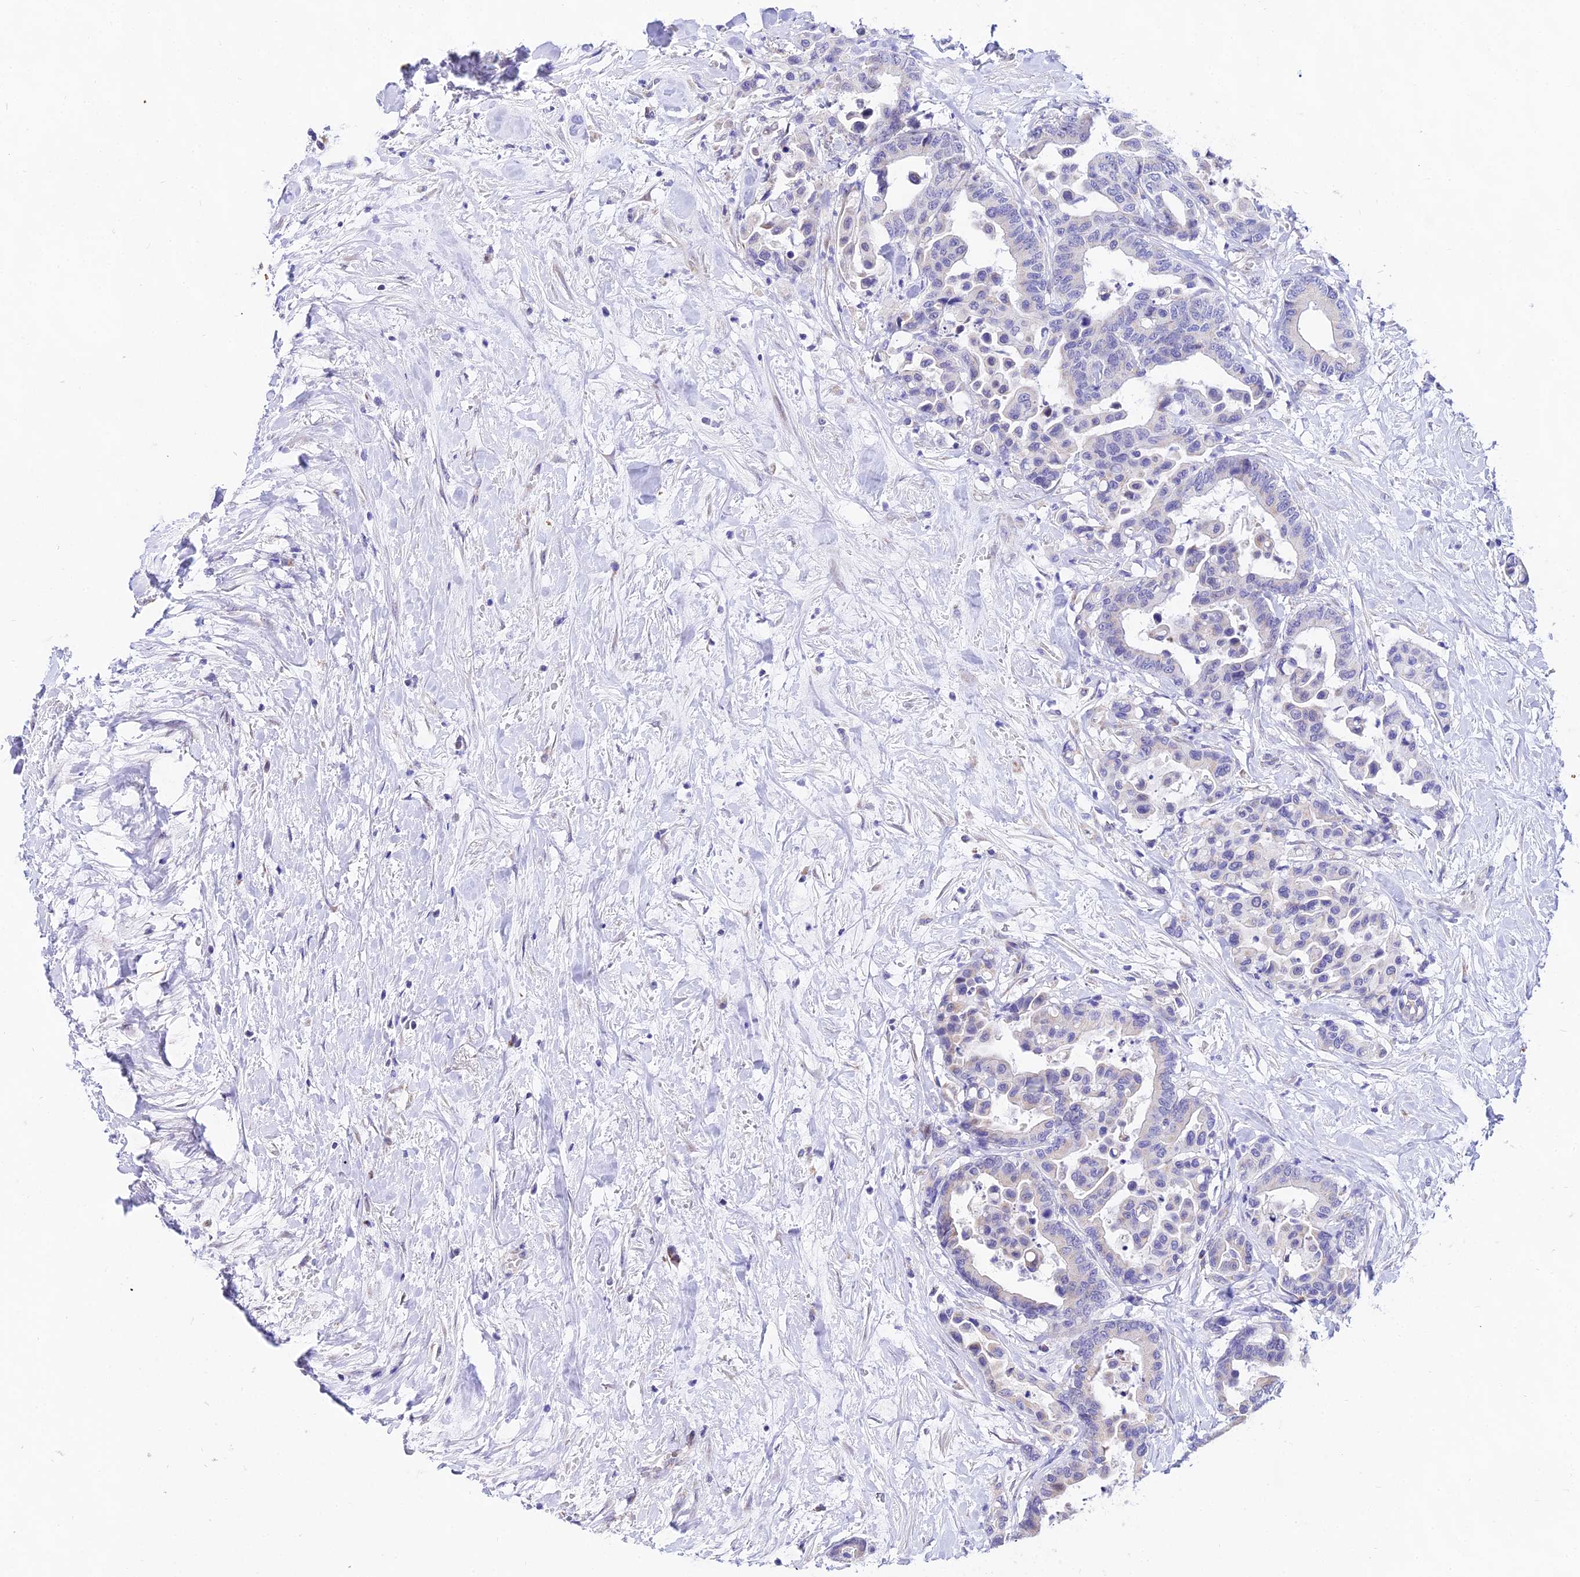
{"staining": {"intensity": "weak", "quantity": "<25%", "location": "cytoplasmic/membranous"}, "tissue": "colorectal cancer", "cell_type": "Tumor cells", "image_type": "cancer", "snomed": [{"axis": "morphology", "description": "Normal tissue, NOS"}, {"axis": "morphology", "description": "Adenocarcinoma, NOS"}, {"axis": "topography", "description": "Colon"}], "caption": "Colorectal cancer was stained to show a protein in brown. There is no significant expression in tumor cells.", "gene": "ATP5PB", "patient": {"sex": "male", "age": 82}}